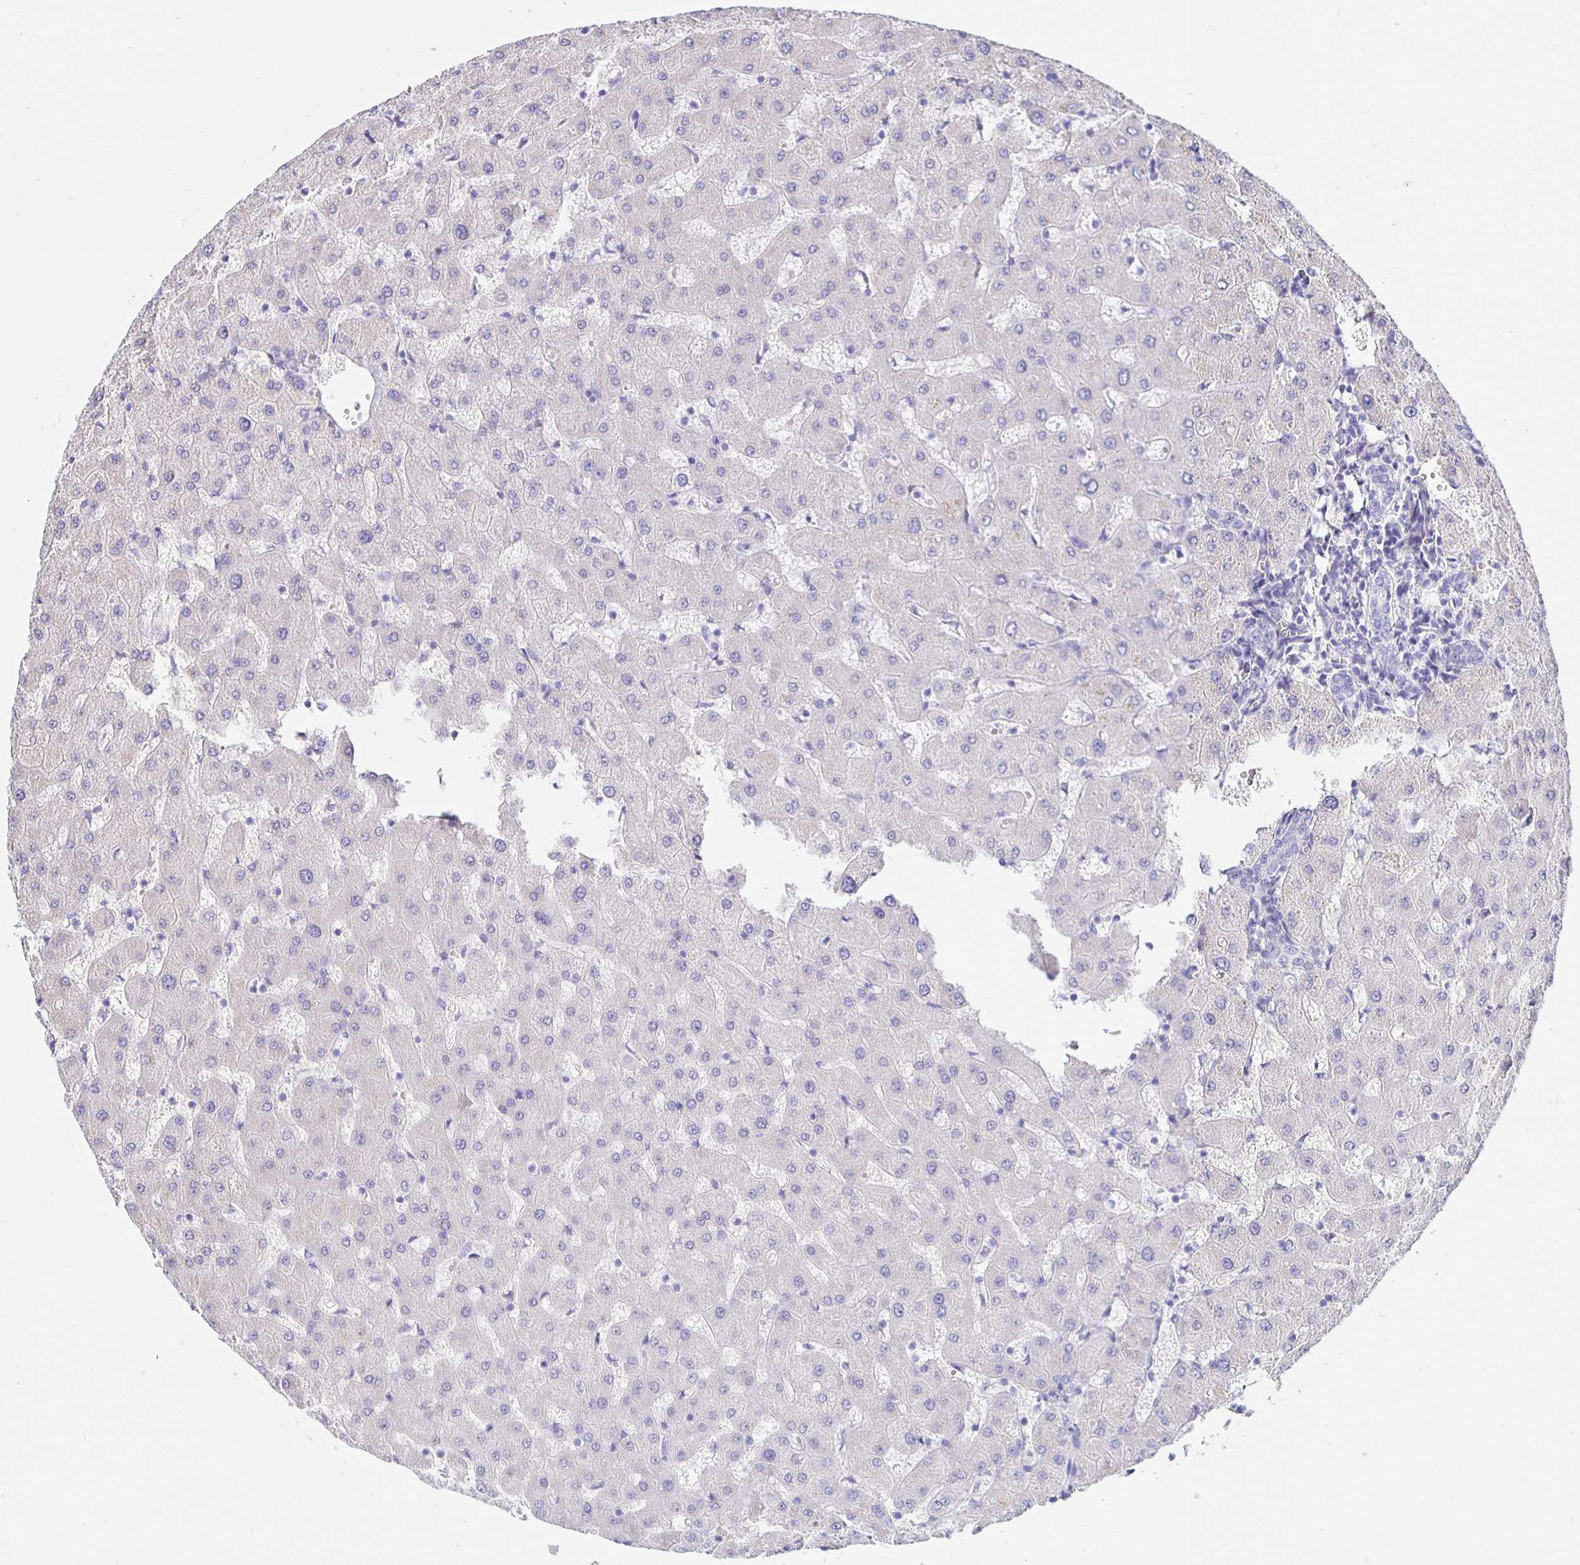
{"staining": {"intensity": "negative", "quantity": "none", "location": "none"}, "tissue": "liver", "cell_type": "Cholangiocytes", "image_type": "normal", "snomed": [{"axis": "morphology", "description": "Normal tissue, NOS"}, {"axis": "topography", "description": "Liver"}], "caption": "High power microscopy micrograph of an immunohistochemistry photomicrograph of unremarkable liver, revealing no significant expression in cholangiocytes.", "gene": "HSPA4L", "patient": {"sex": "female", "age": 63}}